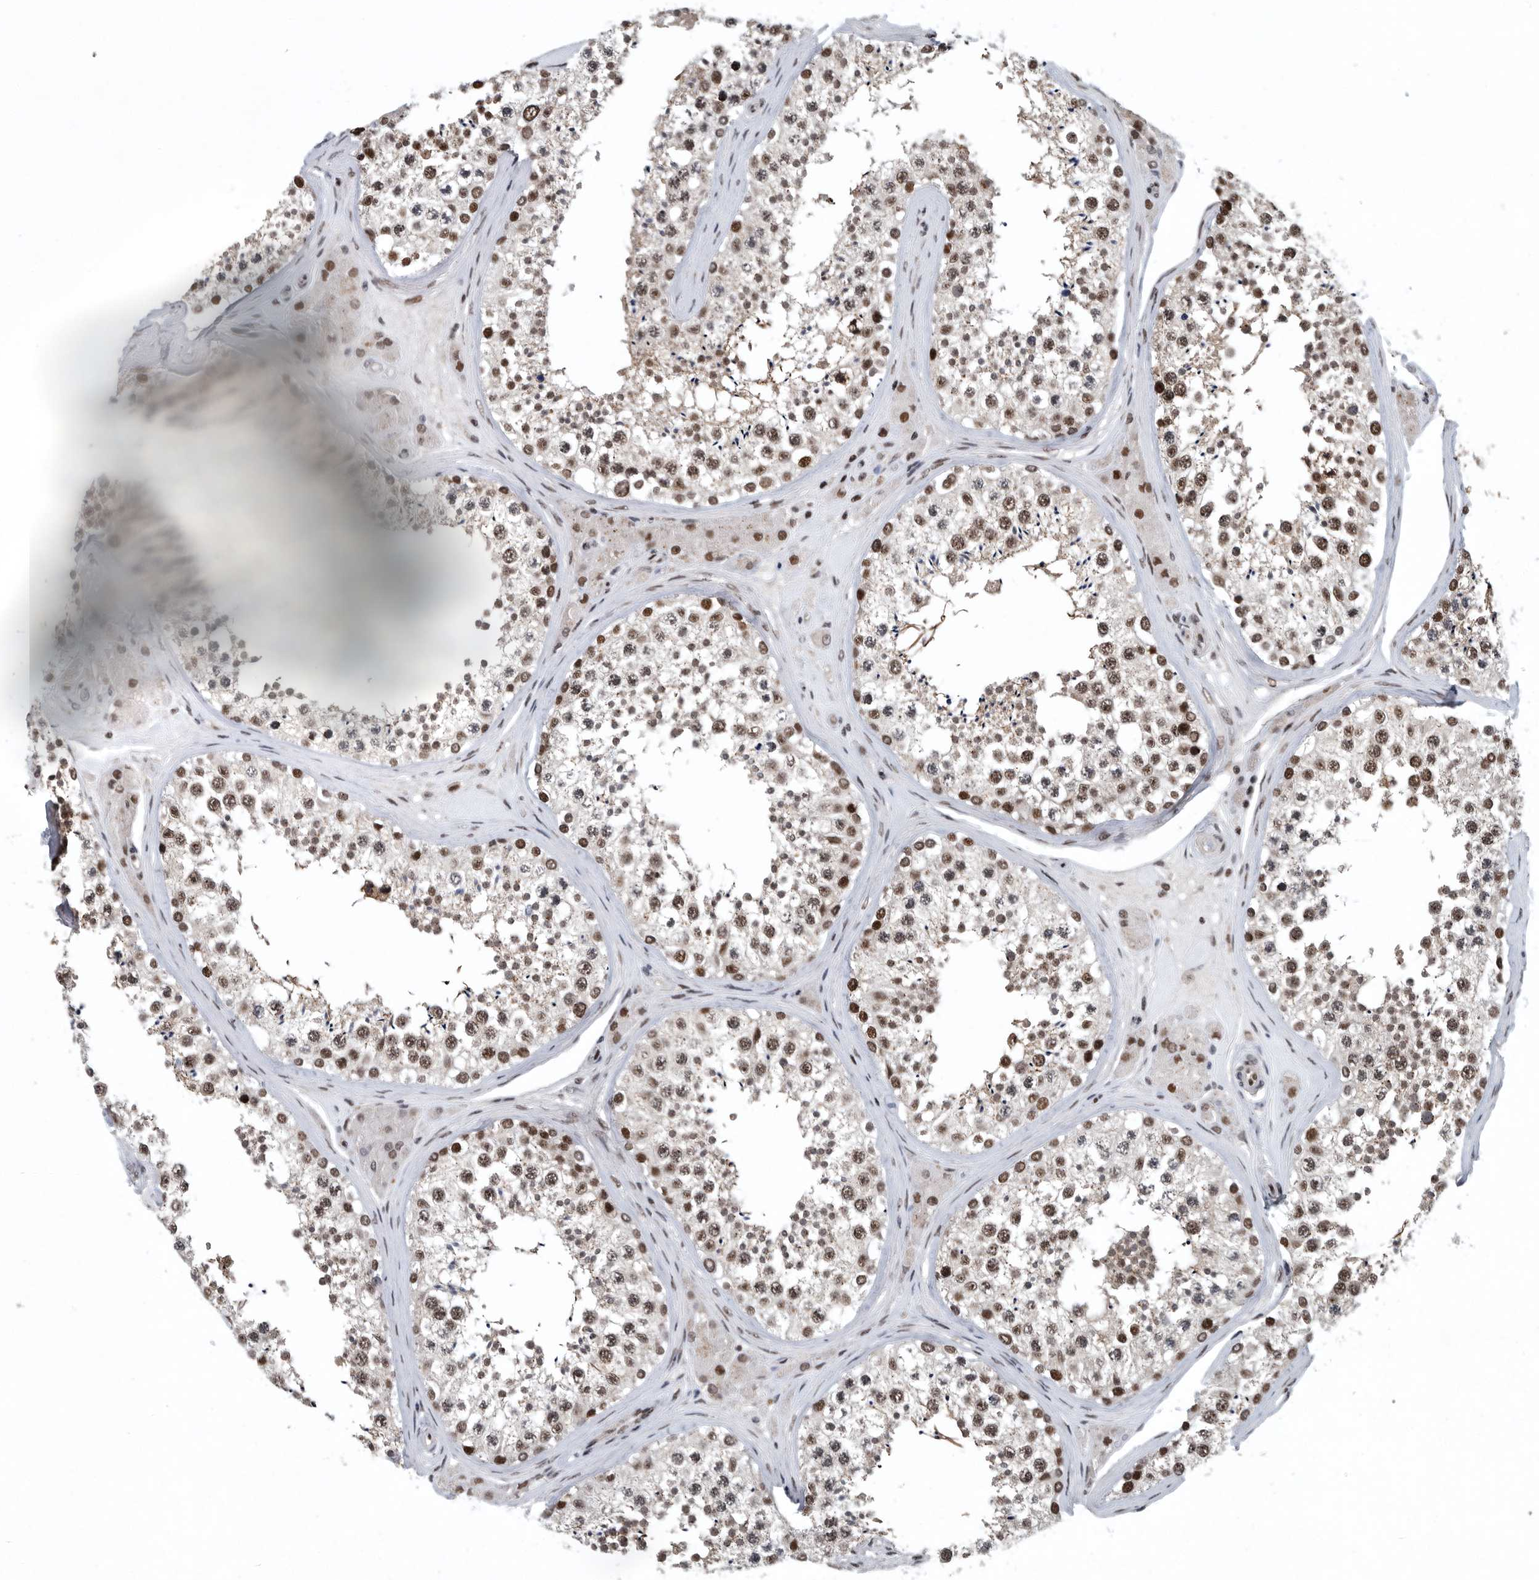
{"staining": {"intensity": "strong", "quantity": ">75%", "location": "nuclear"}, "tissue": "testis", "cell_type": "Cells in seminiferous ducts", "image_type": "normal", "snomed": [{"axis": "morphology", "description": "Normal tissue, NOS"}, {"axis": "topography", "description": "Testis"}], "caption": "A micrograph showing strong nuclear expression in about >75% of cells in seminiferous ducts in benign testis, as visualized by brown immunohistochemical staining.", "gene": "SENP7", "patient": {"sex": "male", "age": 46}}